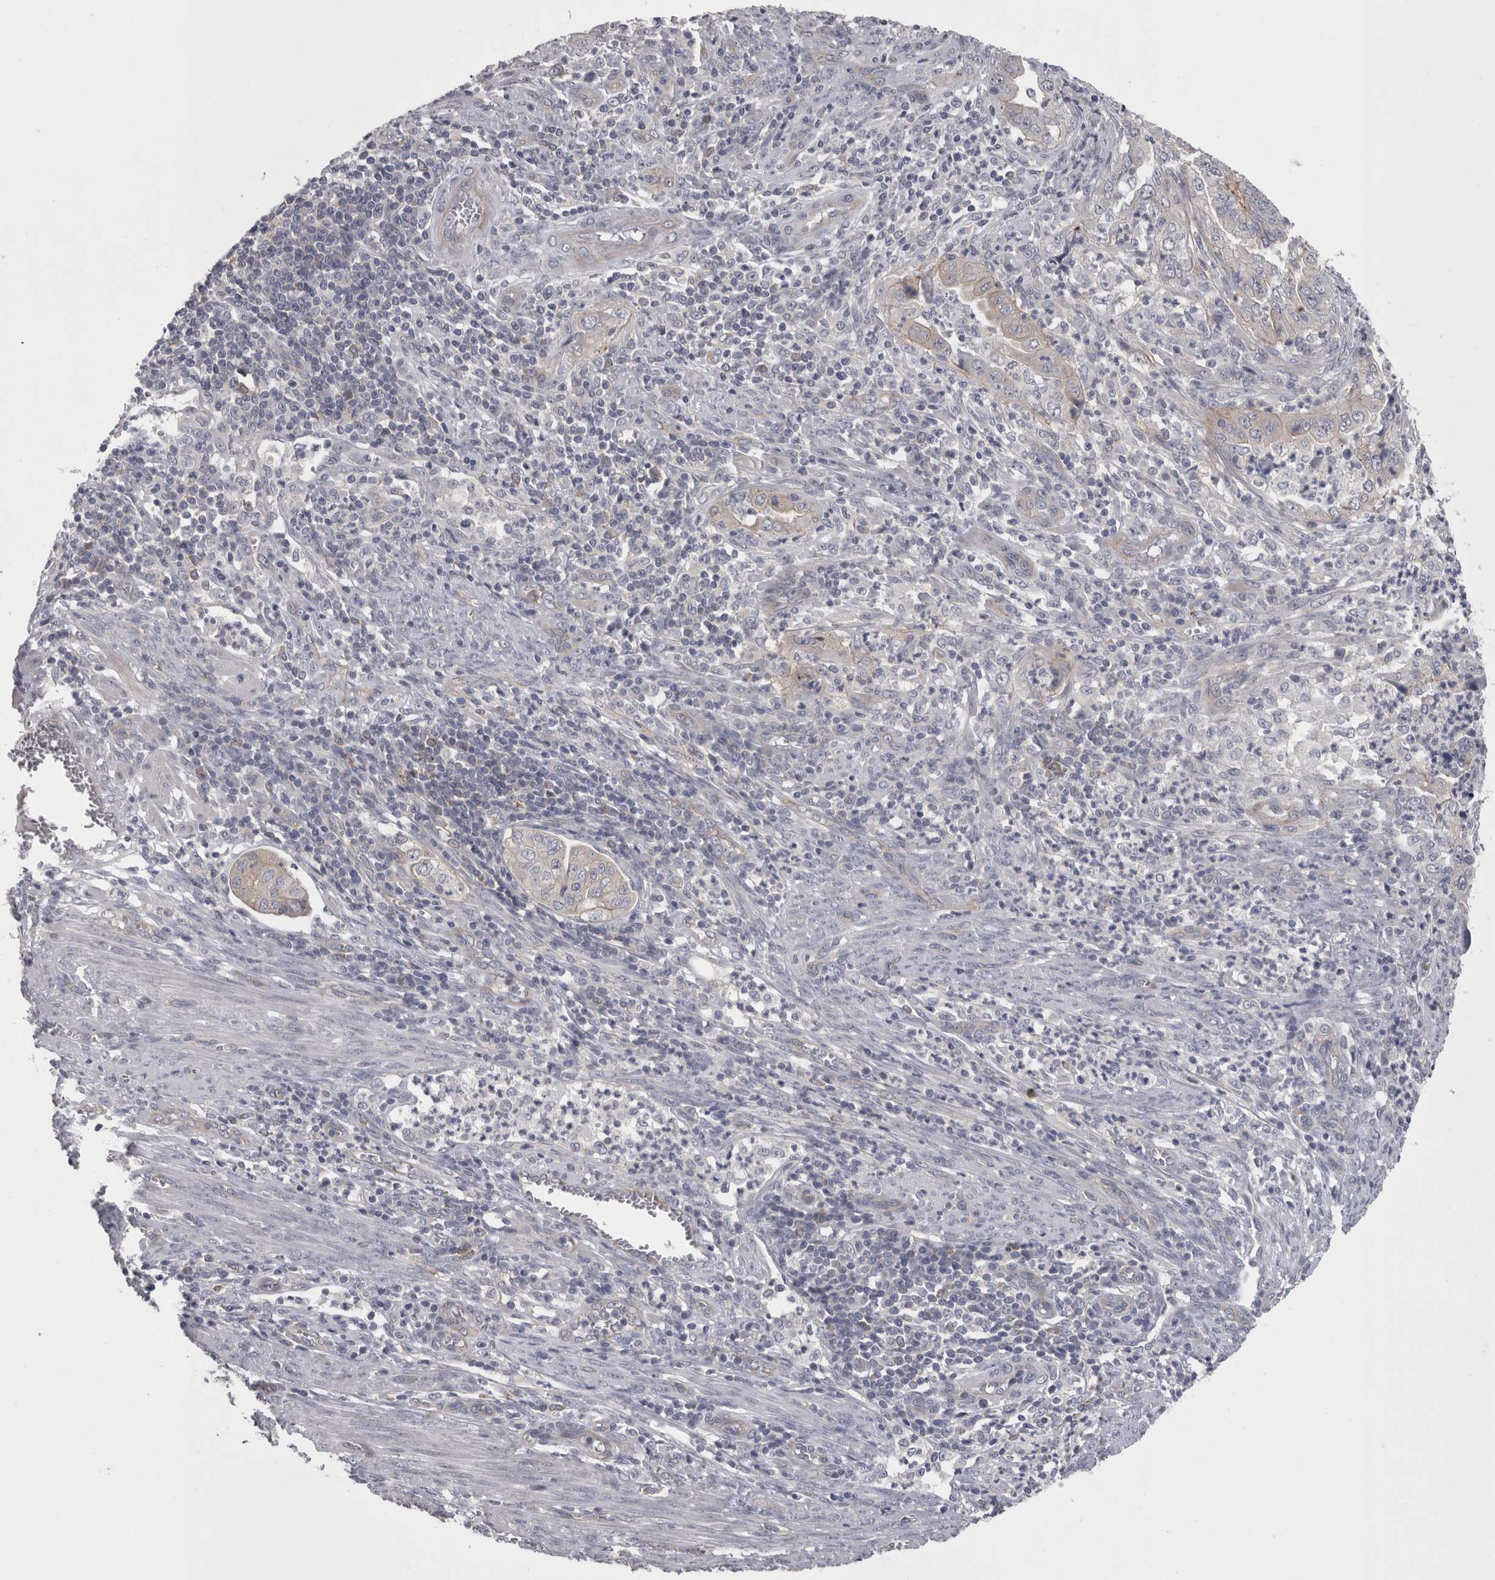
{"staining": {"intensity": "weak", "quantity": "<25%", "location": "cytoplasmic/membranous"}, "tissue": "endometrial cancer", "cell_type": "Tumor cells", "image_type": "cancer", "snomed": [{"axis": "morphology", "description": "Adenocarcinoma, NOS"}, {"axis": "topography", "description": "Endometrium"}], "caption": "The photomicrograph exhibits no significant expression in tumor cells of endometrial adenocarcinoma.", "gene": "LYZL6", "patient": {"sex": "female", "age": 51}}